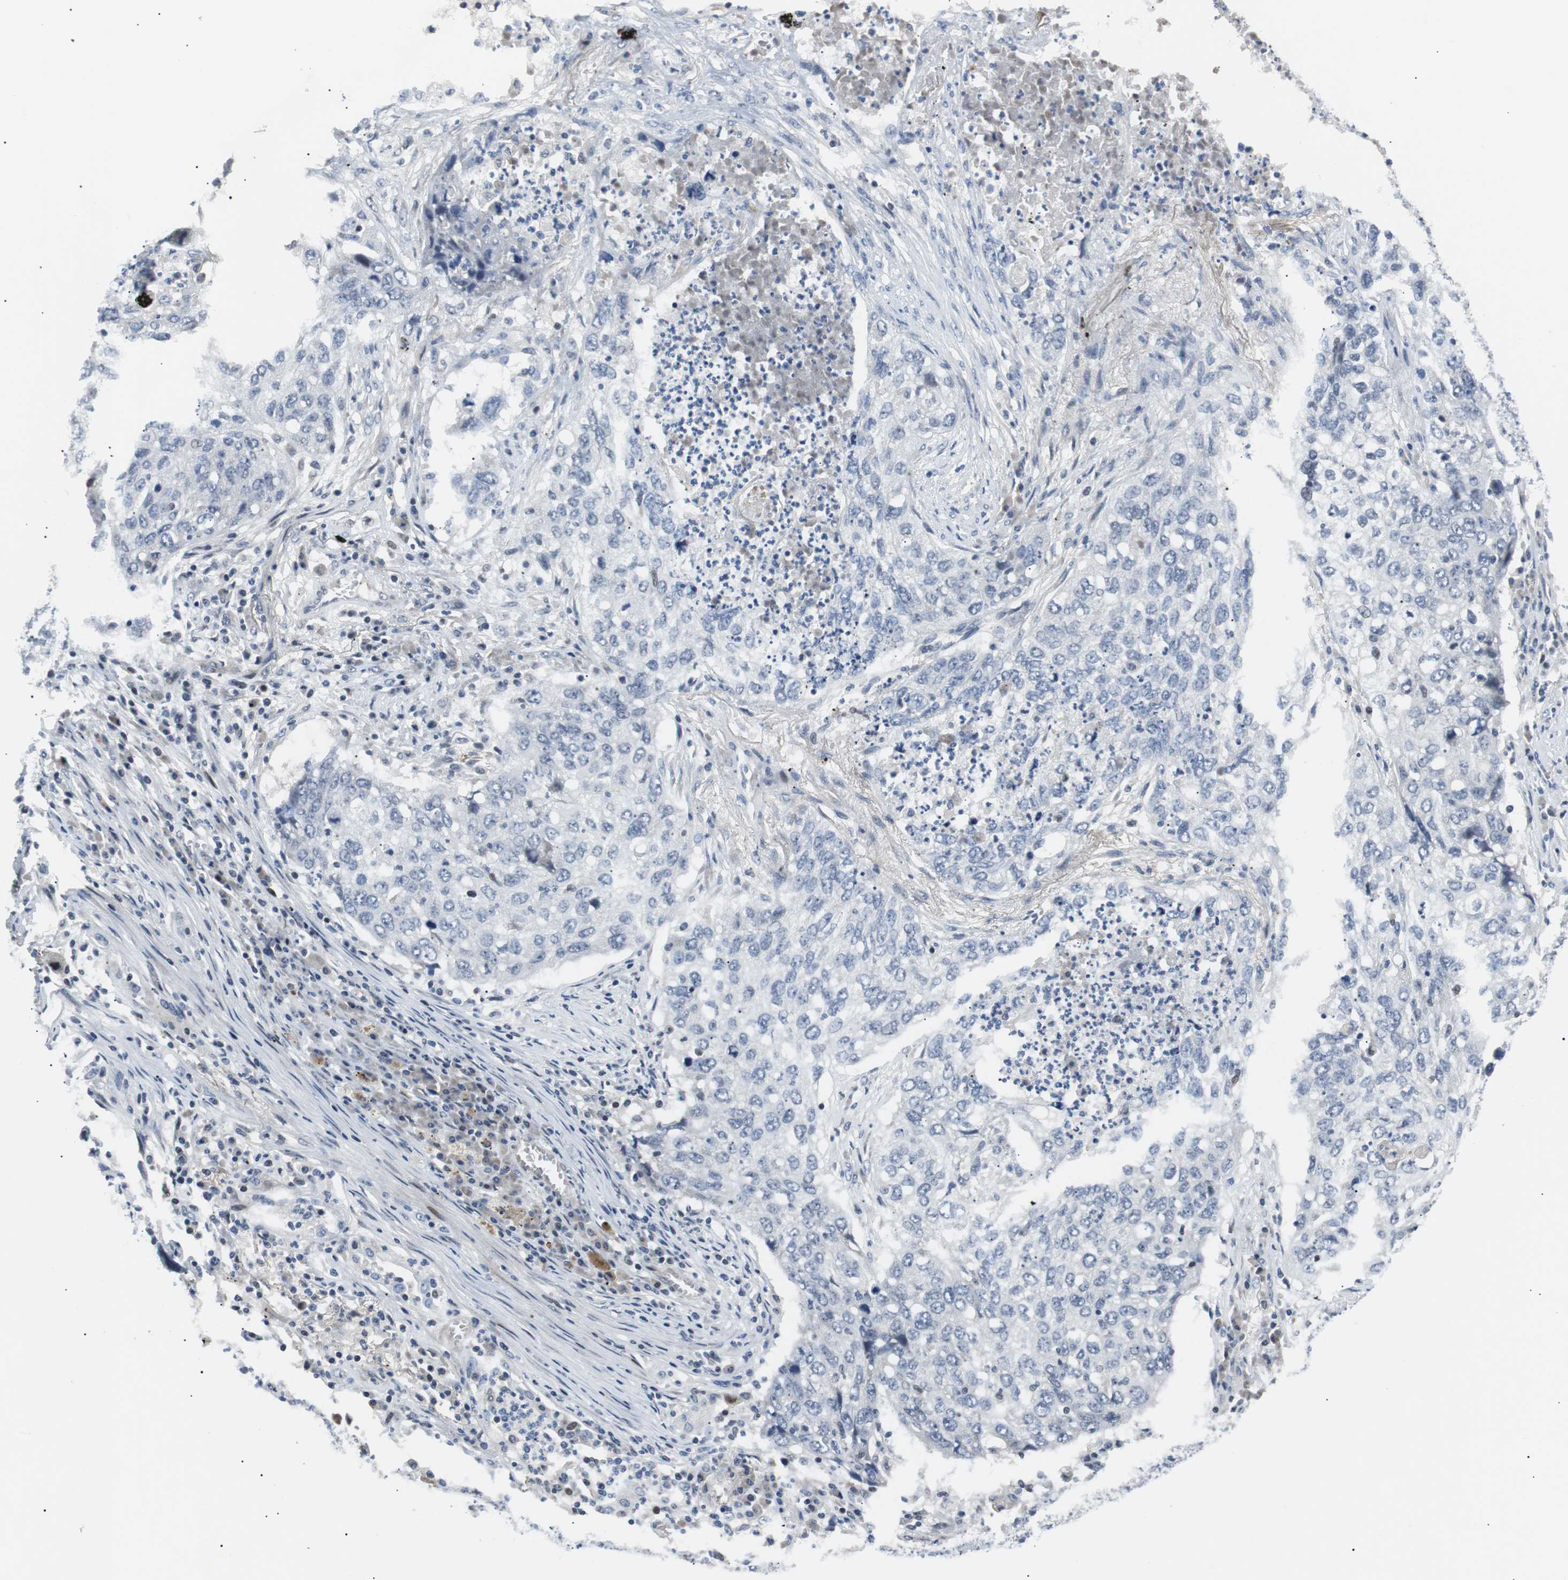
{"staining": {"intensity": "negative", "quantity": "none", "location": "none"}, "tissue": "lung cancer", "cell_type": "Tumor cells", "image_type": "cancer", "snomed": [{"axis": "morphology", "description": "Squamous cell carcinoma, NOS"}, {"axis": "topography", "description": "Lung"}], "caption": "A high-resolution photomicrograph shows immunohistochemistry (IHC) staining of lung squamous cell carcinoma, which demonstrates no significant staining in tumor cells.", "gene": "MAP2K4", "patient": {"sex": "female", "age": 63}}